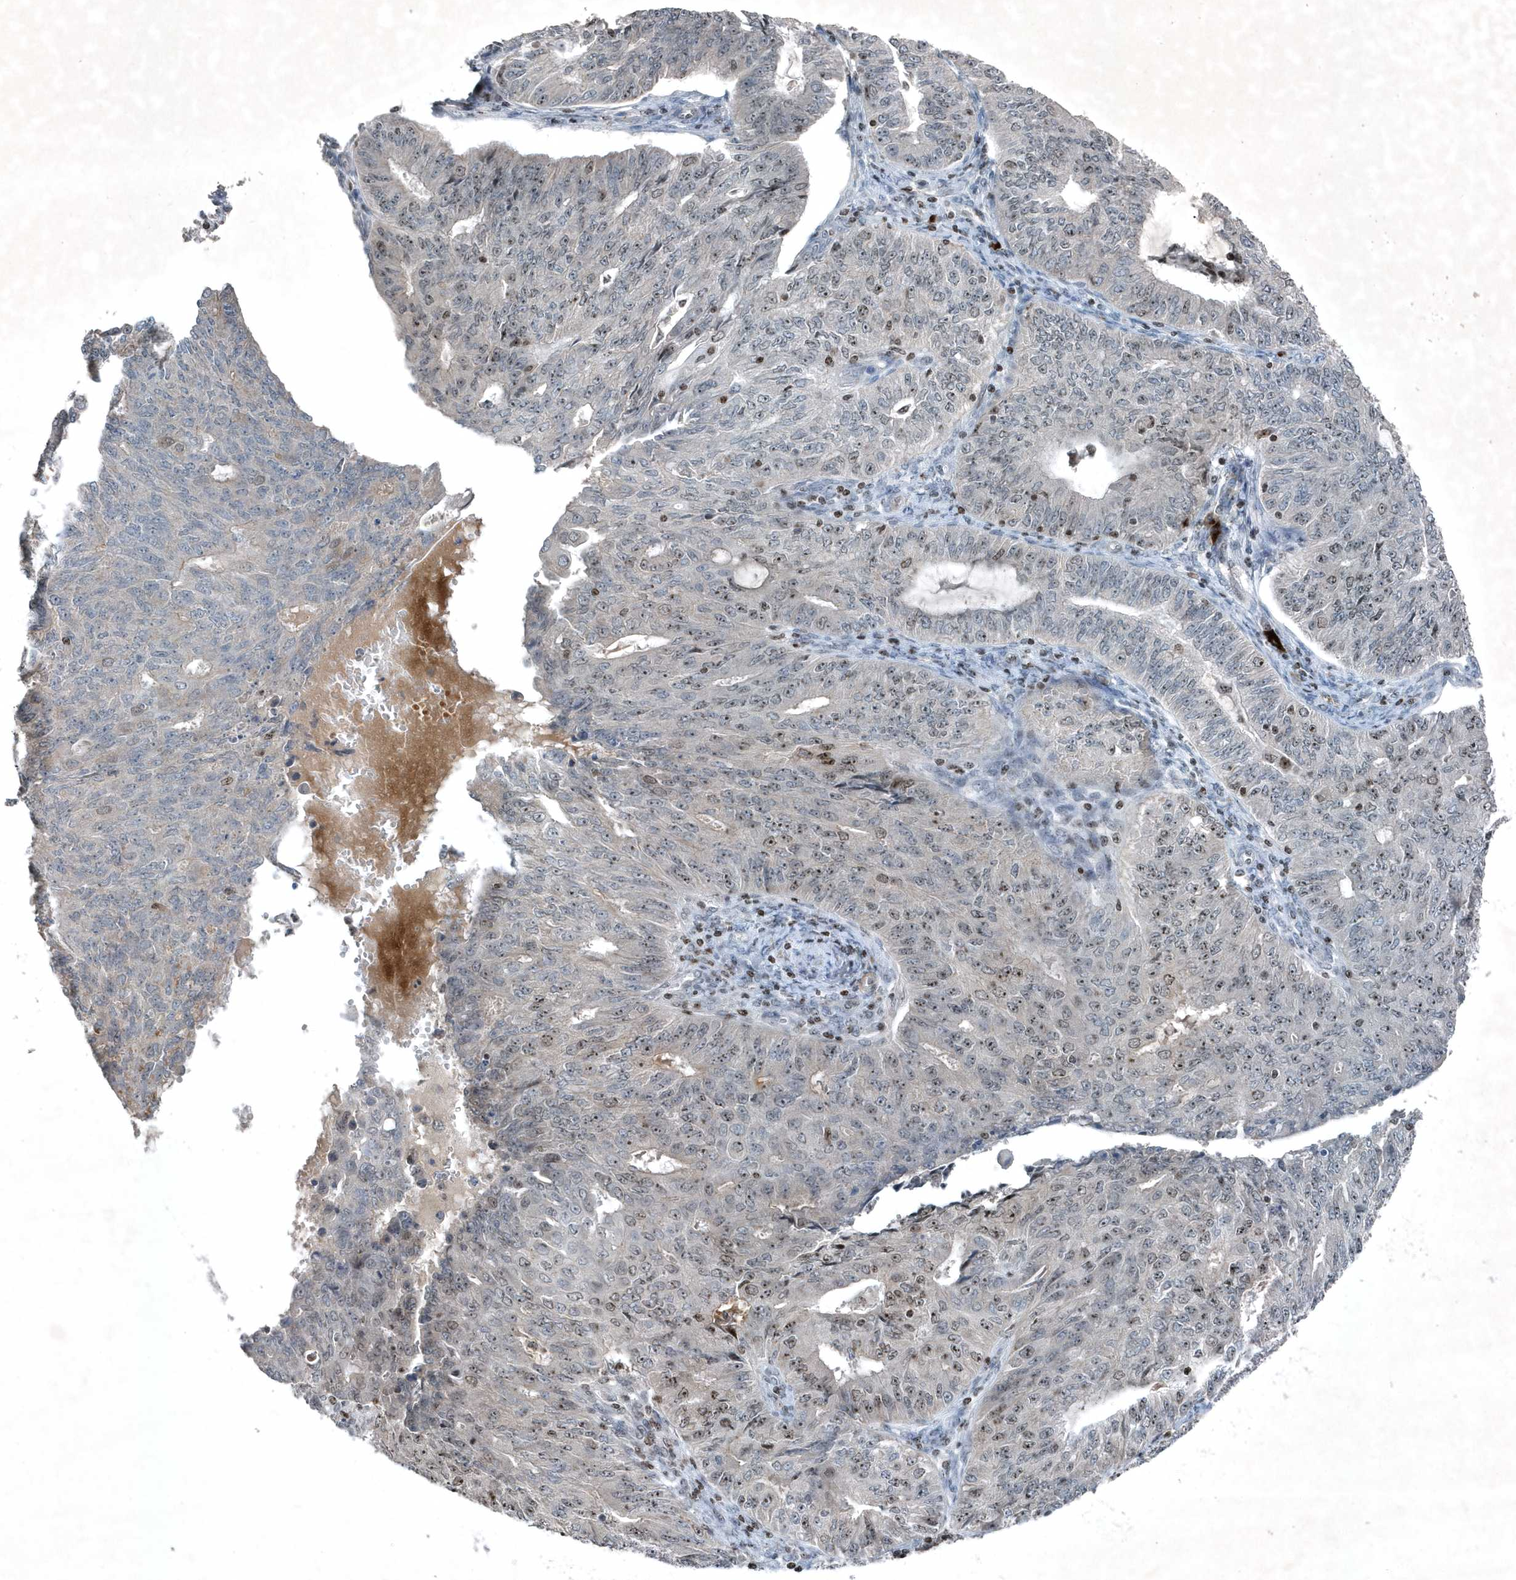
{"staining": {"intensity": "moderate", "quantity": "25%-75%", "location": "nuclear"}, "tissue": "endometrial cancer", "cell_type": "Tumor cells", "image_type": "cancer", "snomed": [{"axis": "morphology", "description": "Adenocarcinoma, NOS"}, {"axis": "topography", "description": "Endometrium"}], "caption": "Protein staining of endometrial adenocarcinoma tissue reveals moderate nuclear expression in about 25%-75% of tumor cells.", "gene": "QTRT2", "patient": {"sex": "female", "age": 32}}